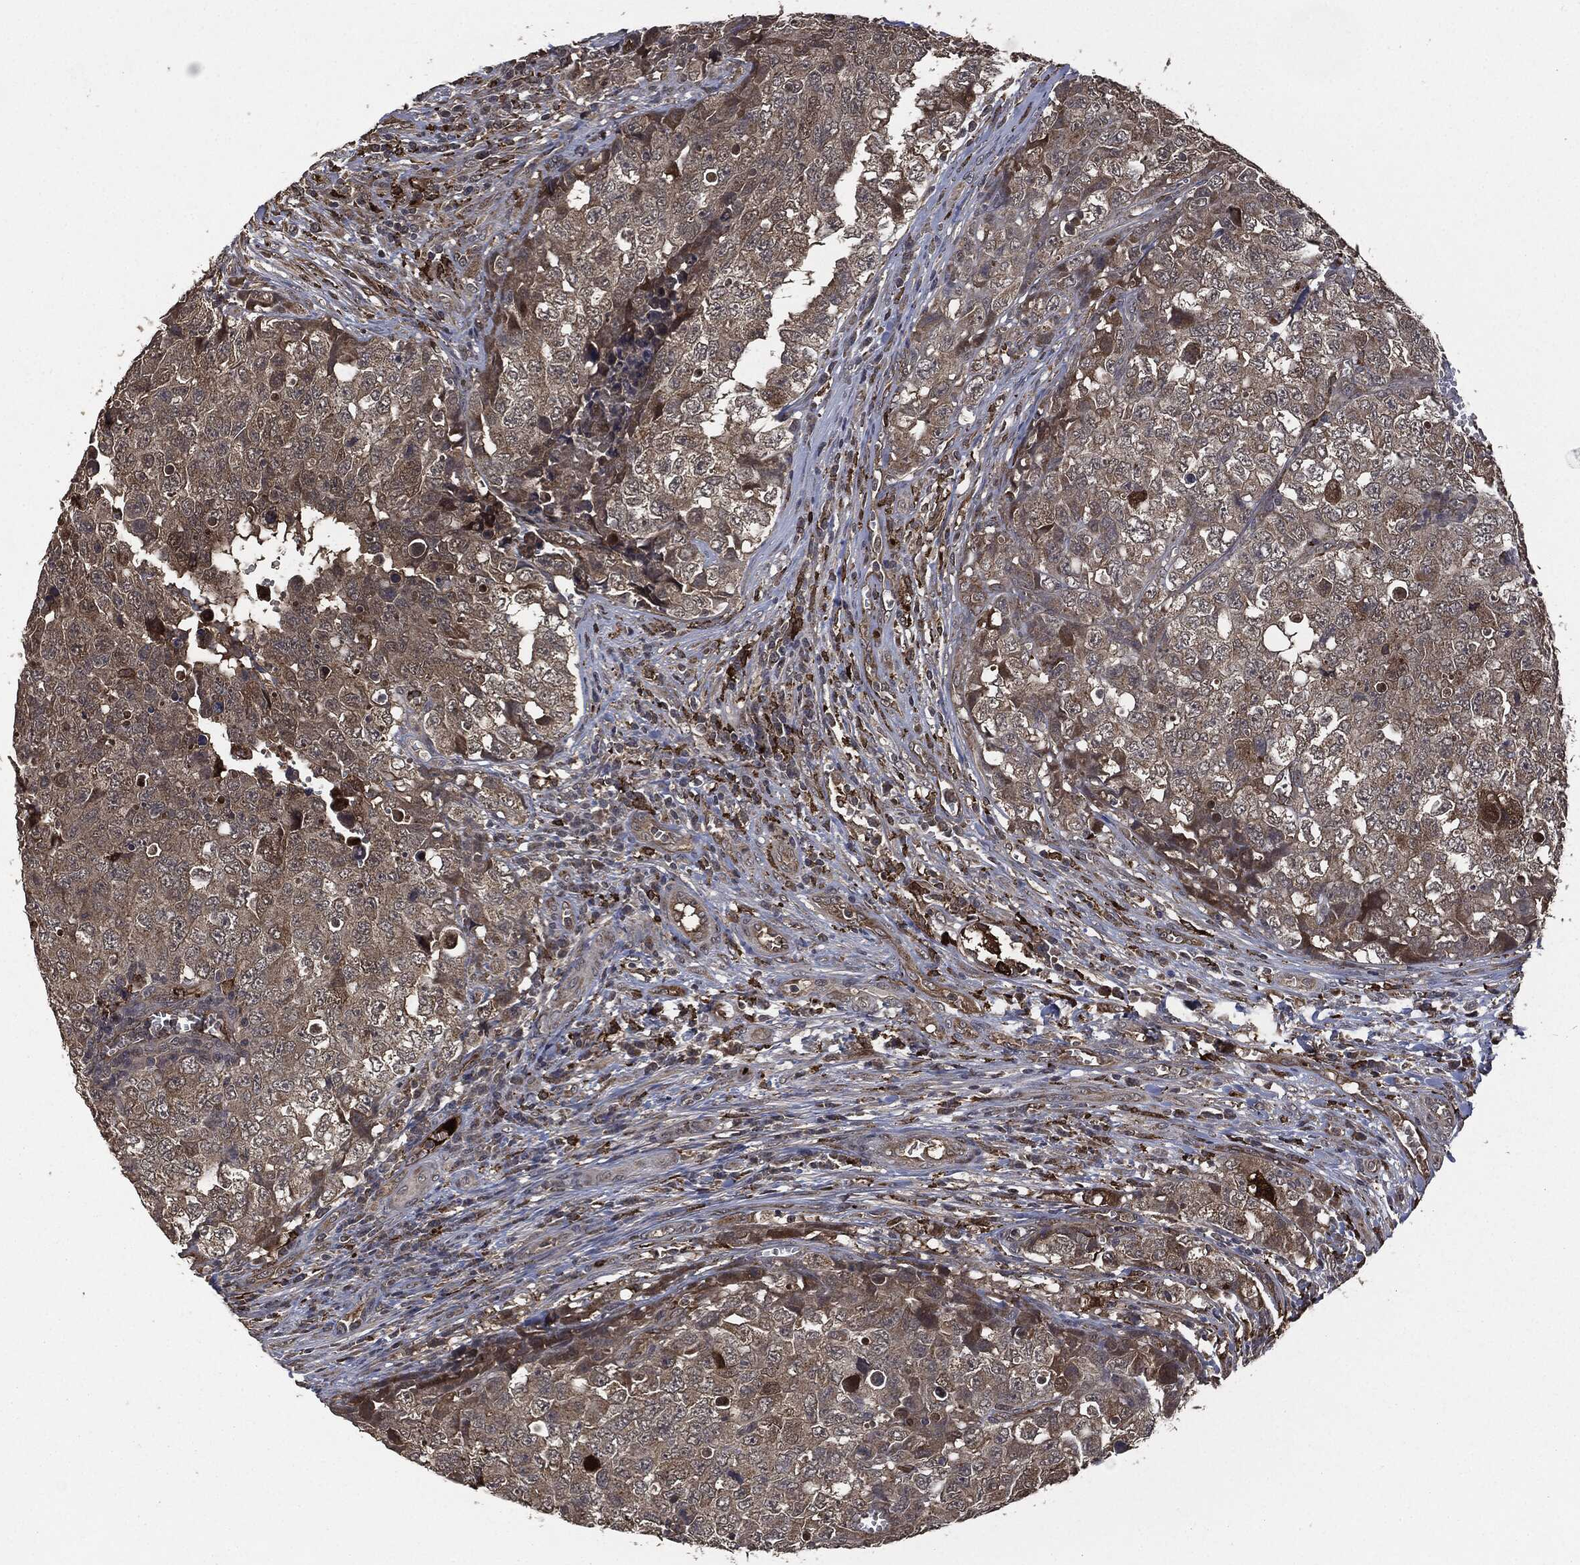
{"staining": {"intensity": "weak", "quantity": "25%-75%", "location": "cytoplasmic/membranous"}, "tissue": "testis cancer", "cell_type": "Tumor cells", "image_type": "cancer", "snomed": [{"axis": "morphology", "description": "Carcinoma, Embryonal, NOS"}, {"axis": "topography", "description": "Testis"}], "caption": "Protein staining displays weak cytoplasmic/membranous expression in approximately 25%-75% of tumor cells in embryonal carcinoma (testis).", "gene": "CRABP2", "patient": {"sex": "male", "age": 23}}